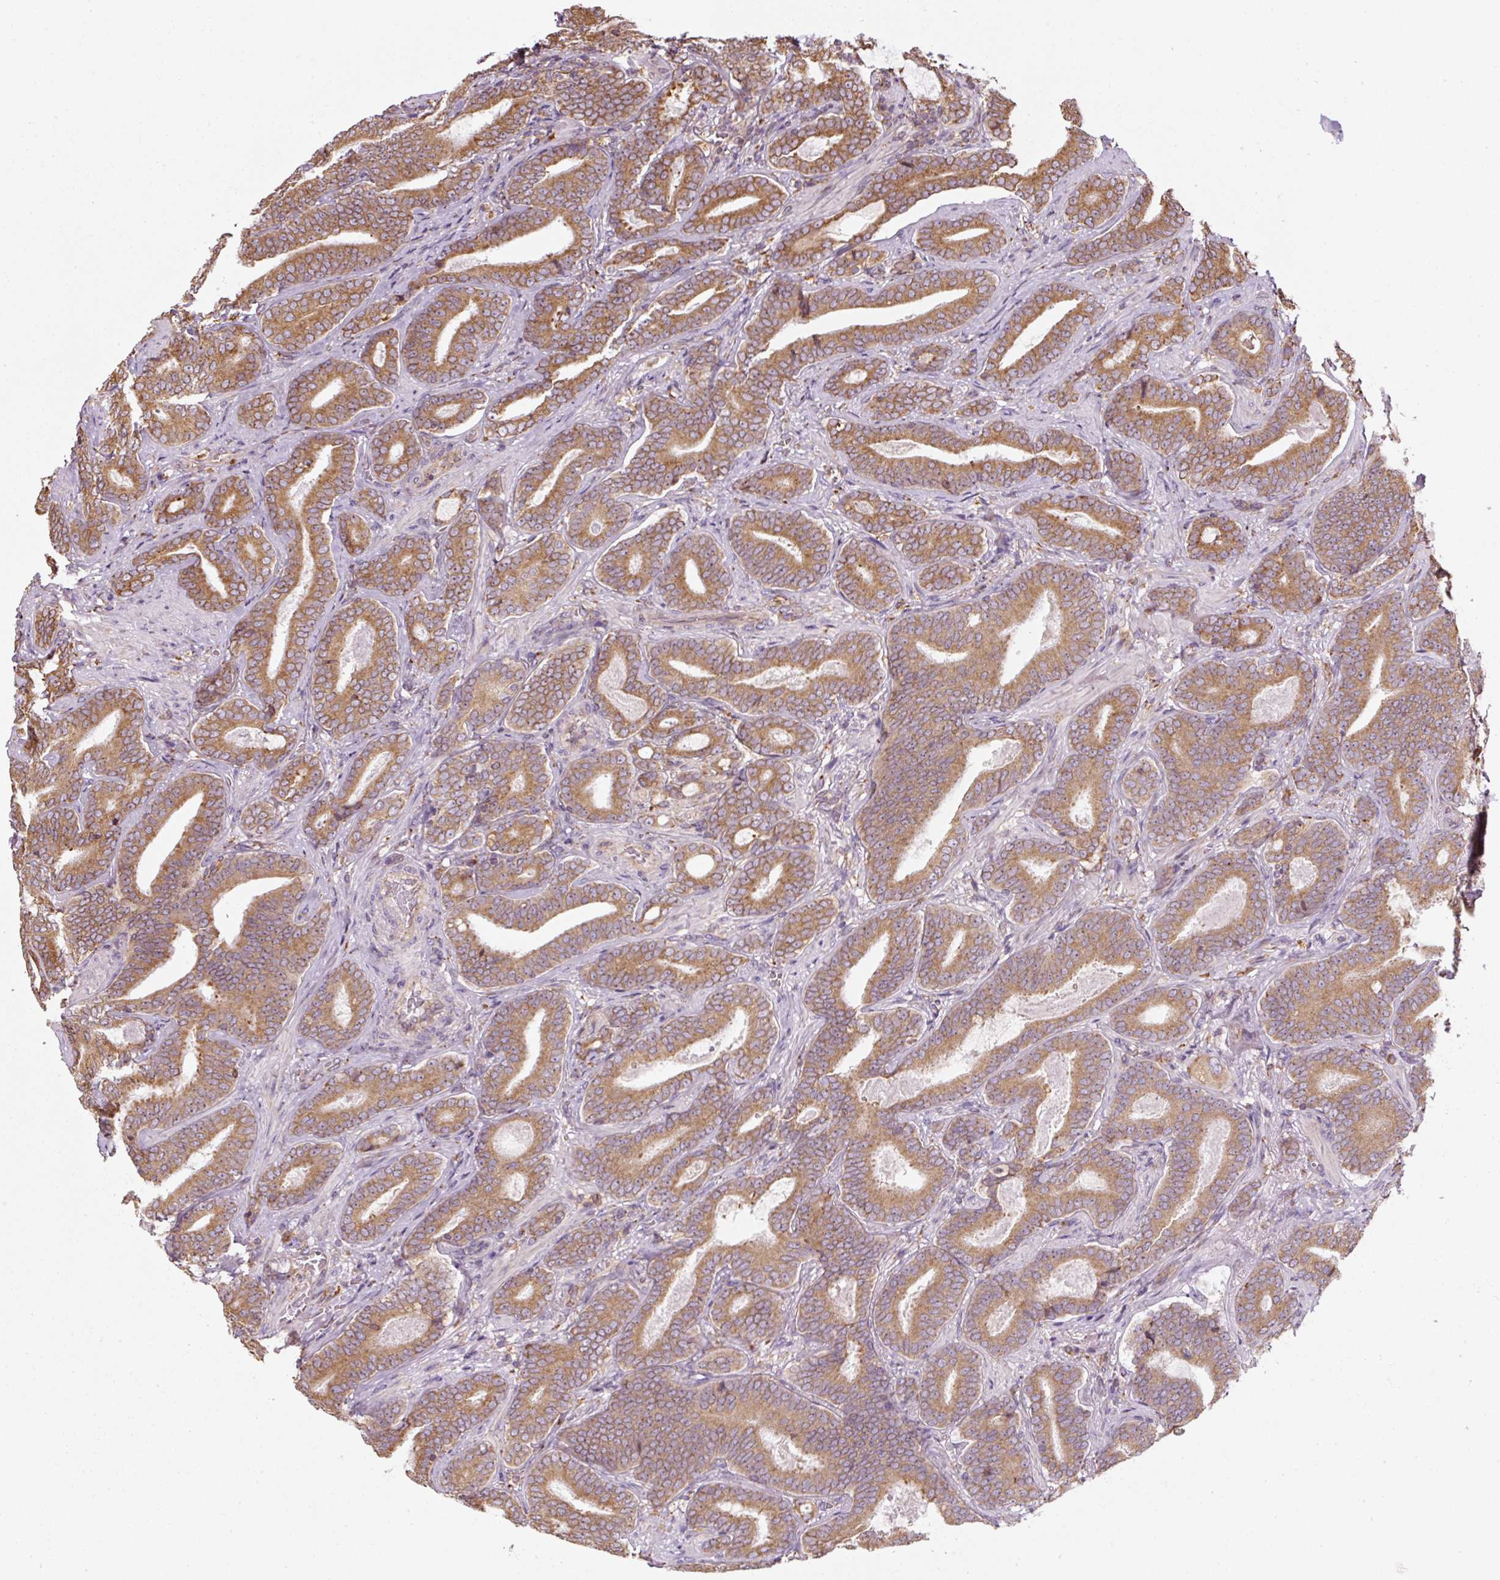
{"staining": {"intensity": "moderate", "quantity": "25%-75%", "location": "cytoplasmic/membranous"}, "tissue": "prostate cancer", "cell_type": "Tumor cells", "image_type": "cancer", "snomed": [{"axis": "morphology", "description": "Adenocarcinoma, Low grade"}, {"axis": "topography", "description": "Prostate and seminal vesicle, NOS"}], "caption": "About 25%-75% of tumor cells in human prostate cancer (adenocarcinoma (low-grade)) display moderate cytoplasmic/membranous protein positivity as visualized by brown immunohistochemical staining.", "gene": "PRKCSH", "patient": {"sex": "male", "age": 61}}